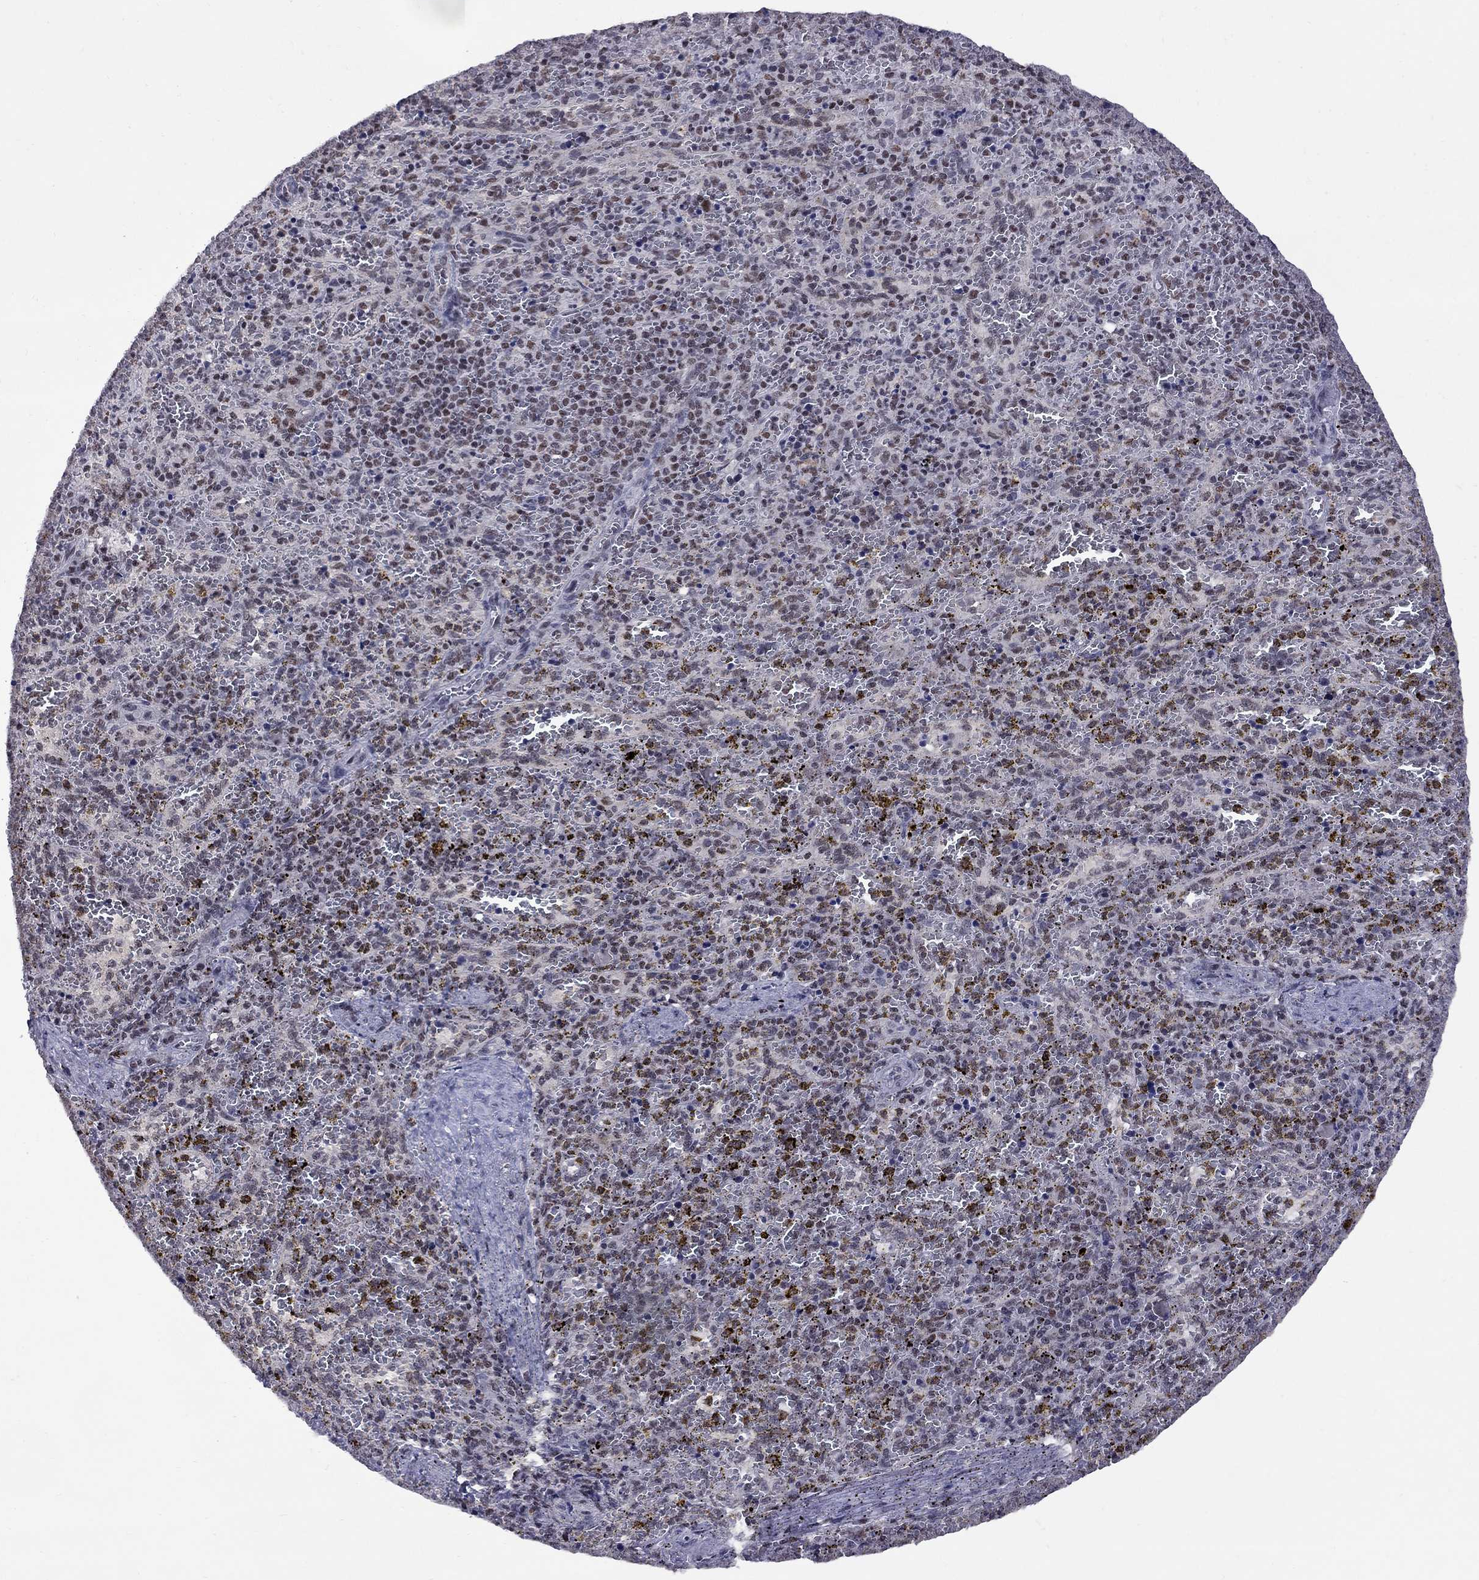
{"staining": {"intensity": "weak", "quantity": "25%-75%", "location": "nuclear"}, "tissue": "spleen", "cell_type": "Cells in red pulp", "image_type": "normal", "snomed": [{"axis": "morphology", "description": "Normal tissue, NOS"}, {"axis": "topography", "description": "Spleen"}], "caption": "Weak nuclear staining is identified in approximately 25%-75% of cells in red pulp in benign spleen. (Brightfield microscopy of DAB IHC at high magnification).", "gene": "TAF9", "patient": {"sex": "female", "age": 50}}